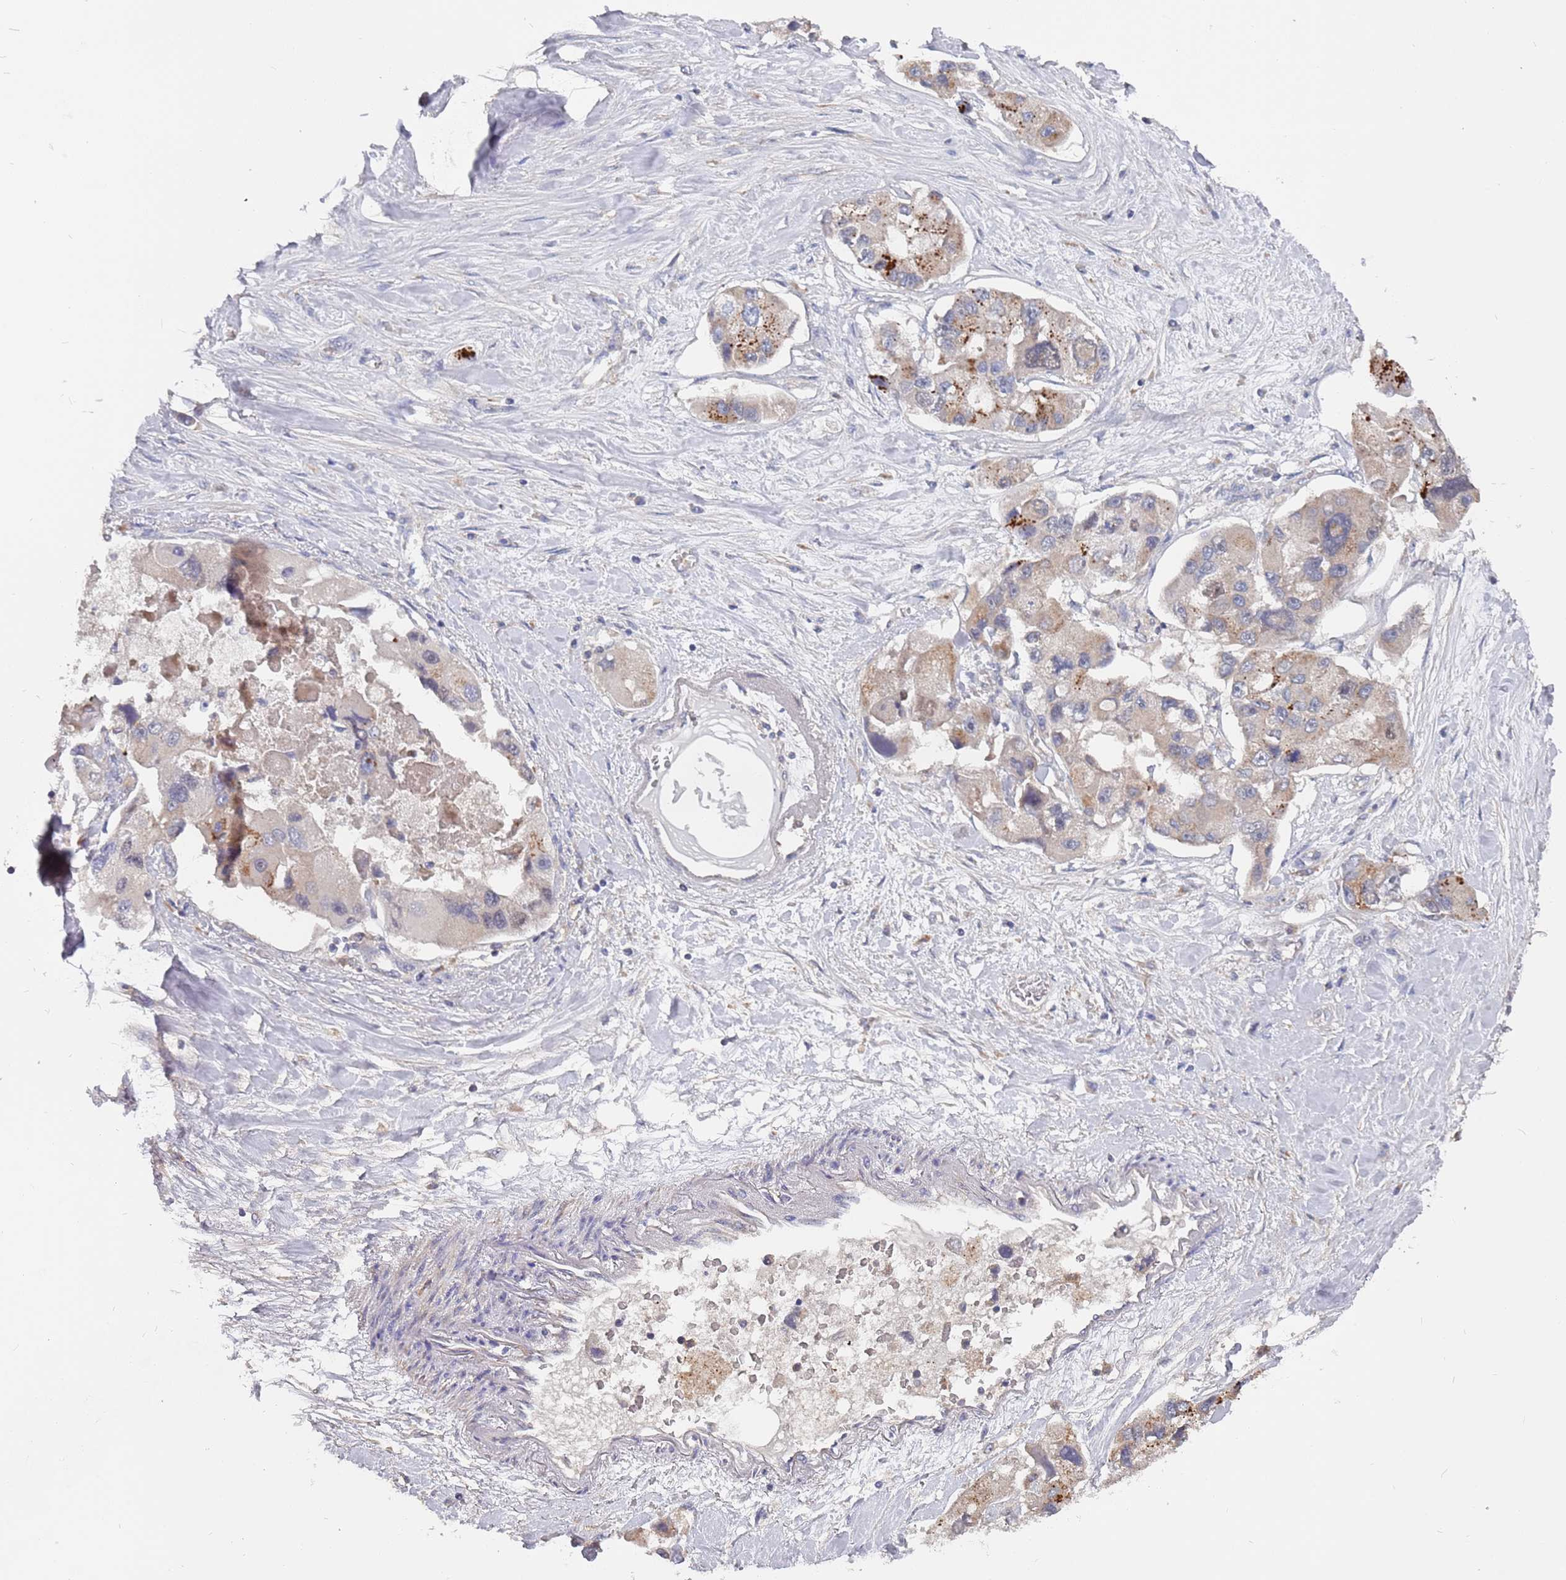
{"staining": {"intensity": "moderate", "quantity": "<25%", "location": "cytoplasmic/membranous"}, "tissue": "lung cancer", "cell_type": "Tumor cells", "image_type": "cancer", "snomed": [{"axis": "morphology", "description": "Adenocarcinoma, NOS"}, {"axis": "topography", "description": "Lung"}], "caption": "Lung cancer stained for a protein (brown) displays moderate cytoplasmic/membranous positive expression in approximately <25% of tumor cells.", "gene": "TCEANC2", "patient": {"sex": "female", "age": 54}}